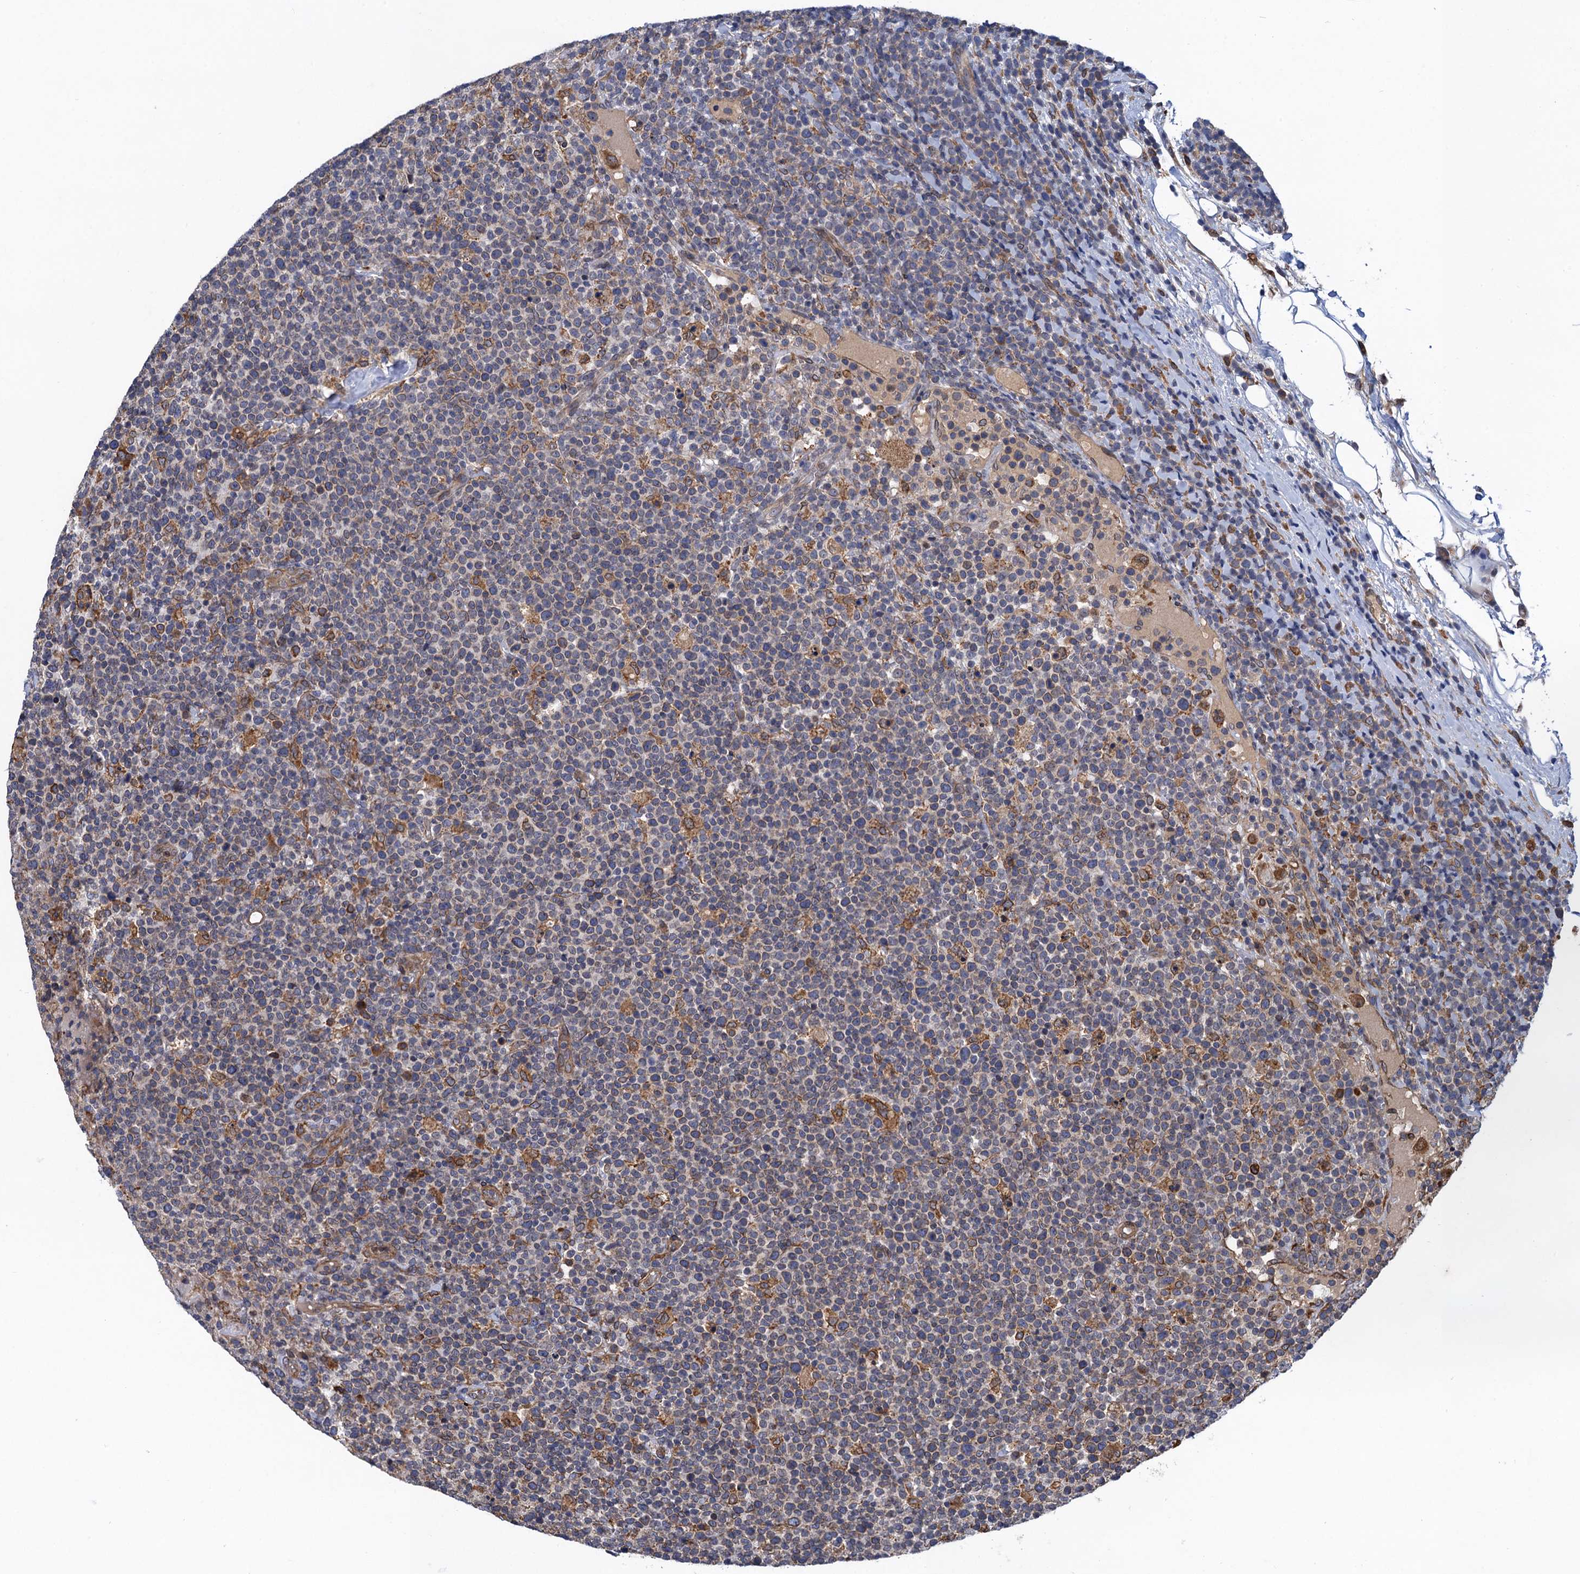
{"staining": {"intensity": "weak", "quantity": "<25%", "location": "cytoplasmic/membranous"}, "tissue": "lymphoma", "cell_type": "Tumor cells", "image_type": "cancer", "snomed": [{"axis": "morphology", "description": "Malignant lymphoma, non-Hodgkin's type, High grade"}, {"axis": "topography", "description": "Lymph node"}], "caption": "Photomicrograph shows no protein expression in tumor cells of lymphoma tissue.", "gene": "ARMC5", "patient": {"sex": "male", "age": 61}}